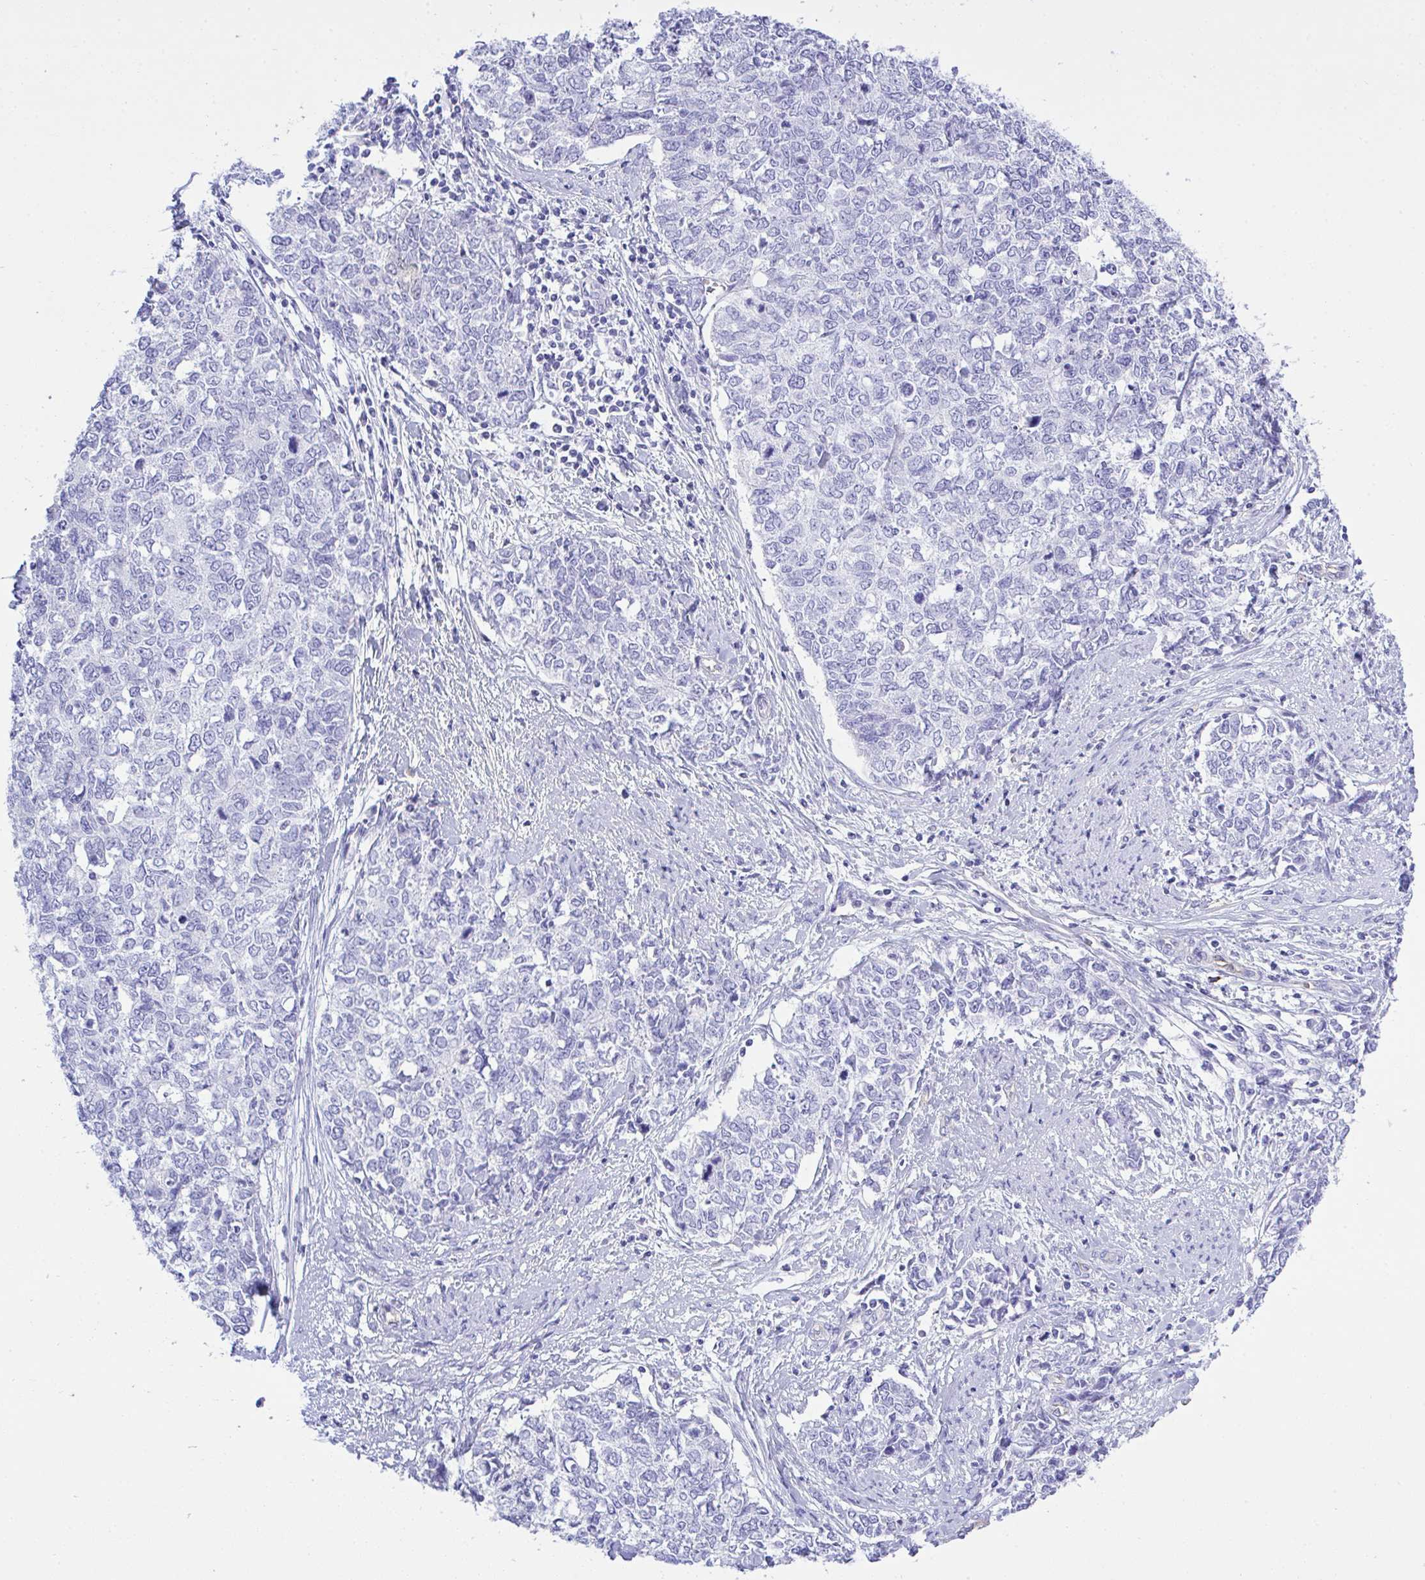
{"staining": {"intensity": "negative", "quantity": "none", "location": "none"}, "tissue": "cervical cancer", "cell_type": "Tumor cells", "image_type": "cancer", "snomed": [{"axis": "morphology", "description": "Adenocarcinoma, NOS"}, {"axis": "topography", "description": "Cervix"}], "caption": "Tumor cells show no significant protein positivity in cervical cancer (adenocarcinoma). Brightfield microscopy of IHC stained with DAB (3,3'-diaminobenzidine) (brown) and hematoxylin (blue), captured at high magnification.", "gene": "AKR1D1", "patient": {"sex": "female", "age": 63}}